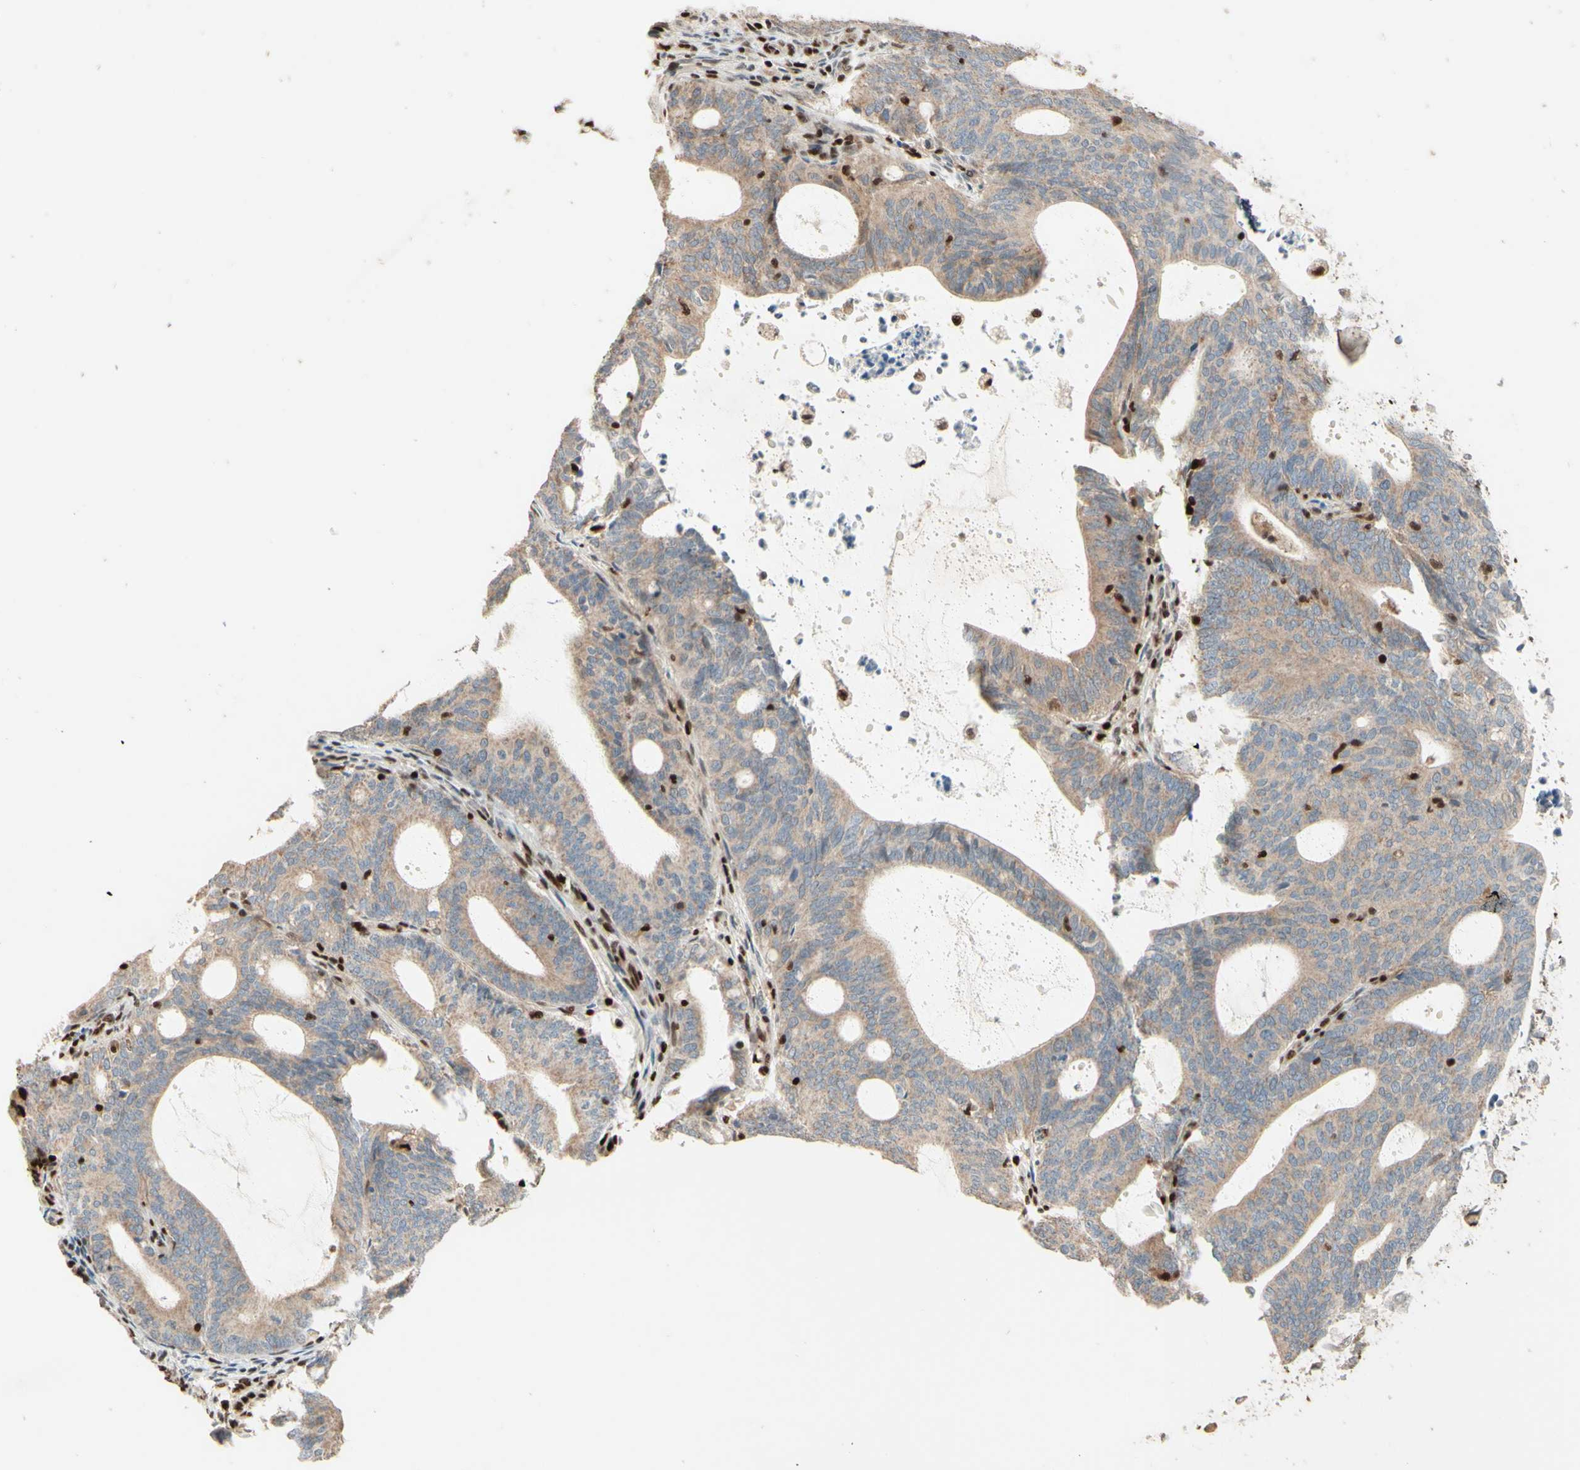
{"staining": {"intensity": "weak", "quantity": ">75%", "location": "cytoplasmic/membranous"}, "tissue": "endometrial cancer", "cell_type": "Tumor cells", "image_type": "cancer", "snomed": [{"axis": "morphology", "description": "Adenocarcinoma, NOS"}, {"axis": "topography", "description": "Uterus"}], "caption": "Immunohistochemistry image of neoplastic tissue: human adenocarcinoma (endometrial) stained using immunohistochemistry (IHC) shows low levels of weak protein expression localized specifically in the cytoplasmic/membranous of tumor cells, appearing as a cytoplasmic/membranous brown color.", "gene": "NR3C1", "patient": {"sex": "female", "age": 83}}